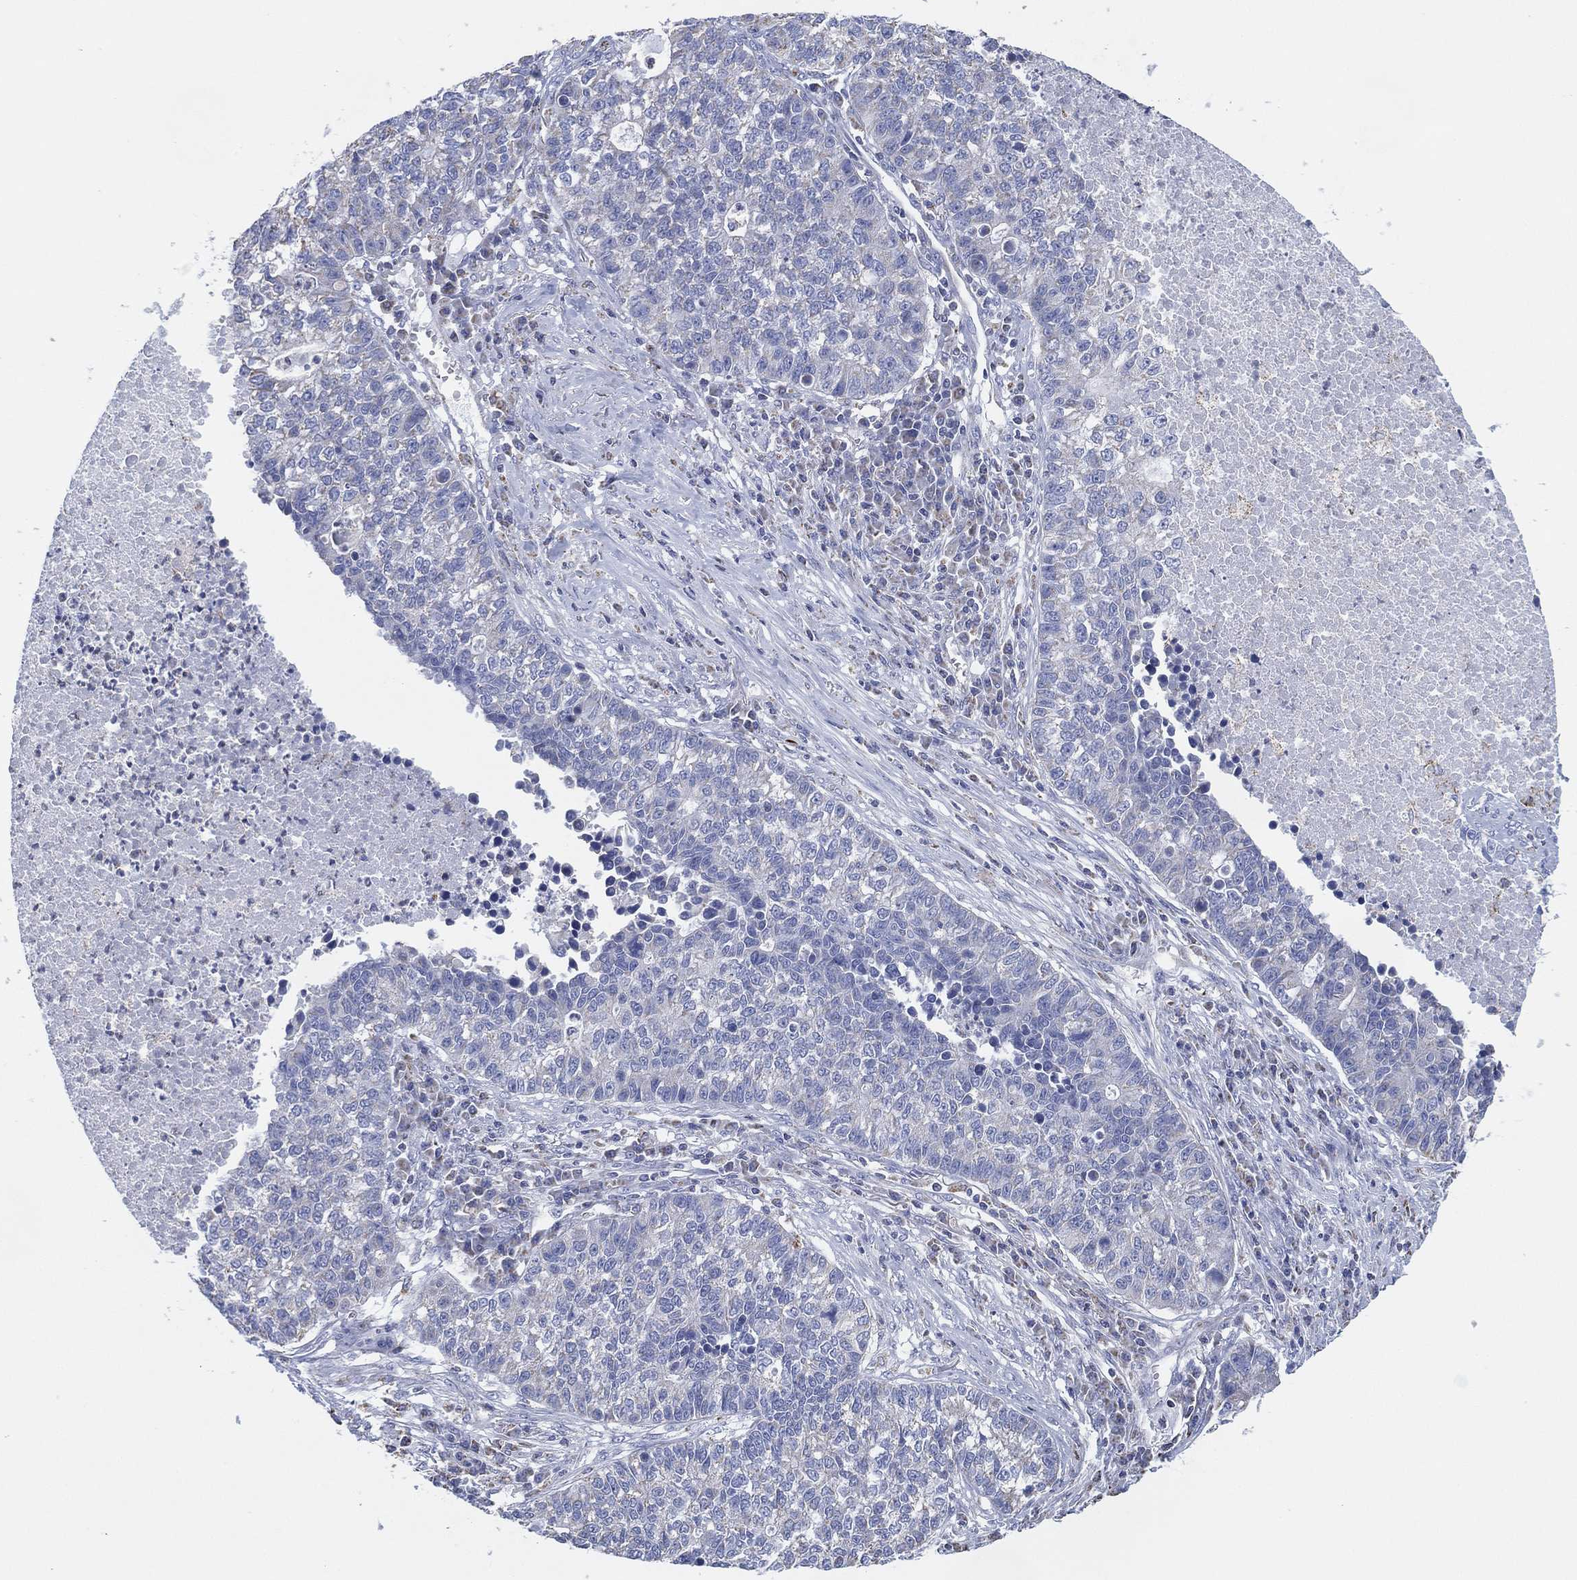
{"staining": {"intensity": "negative", "quantity": "none", "location": "none"}, "tissue": "lung cancer", "cell_type": "Tumor cells", "image_type": "cancer", "snomed": [{"axis": "morphology", "description": "Adenocarcinoma, NOS"}, {"axis": "topography", "description": "Lung"}], "caption": "IHC histopathology image of neoplastic tissue: lung cancer stained with DAB reveals no significant protein staining in tumor cells.", "gene": "CFTR", "patient": {"sex": "male", "age": 57}}